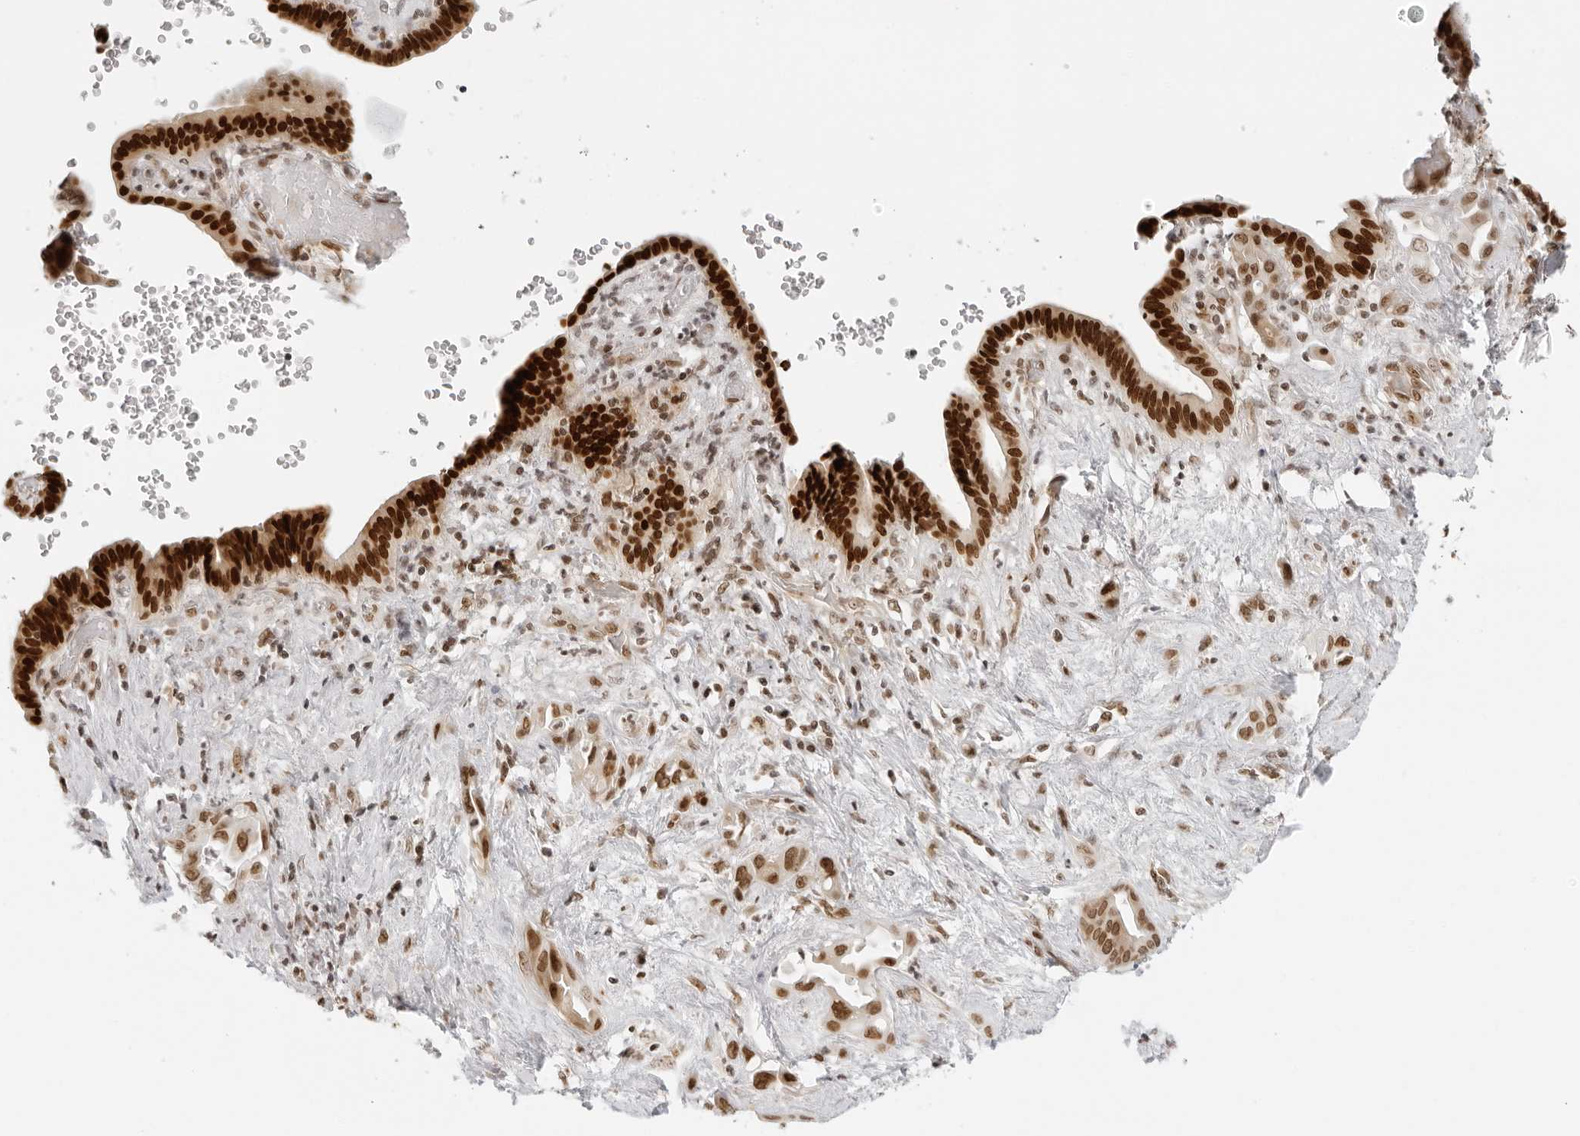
{"staining": {"intensity": "strong", "quantity": ">75%", "location": "nuclear"}, "tissue": "liver cancer", "cell_type": "Tumor cells", "image_type": "cancer", "snomed": [{"axis": "morphology", "description": "Cholangiocarcinoma"}, {"axis": "topography", "description": "Liver"}], "caption": "Tumor cells show high levels of strong nuclear staining in about >75% of cells in liver cholangiocarcinoma.", "gene": "RCC1", "patient": {"sex": "female", "age": 68}}